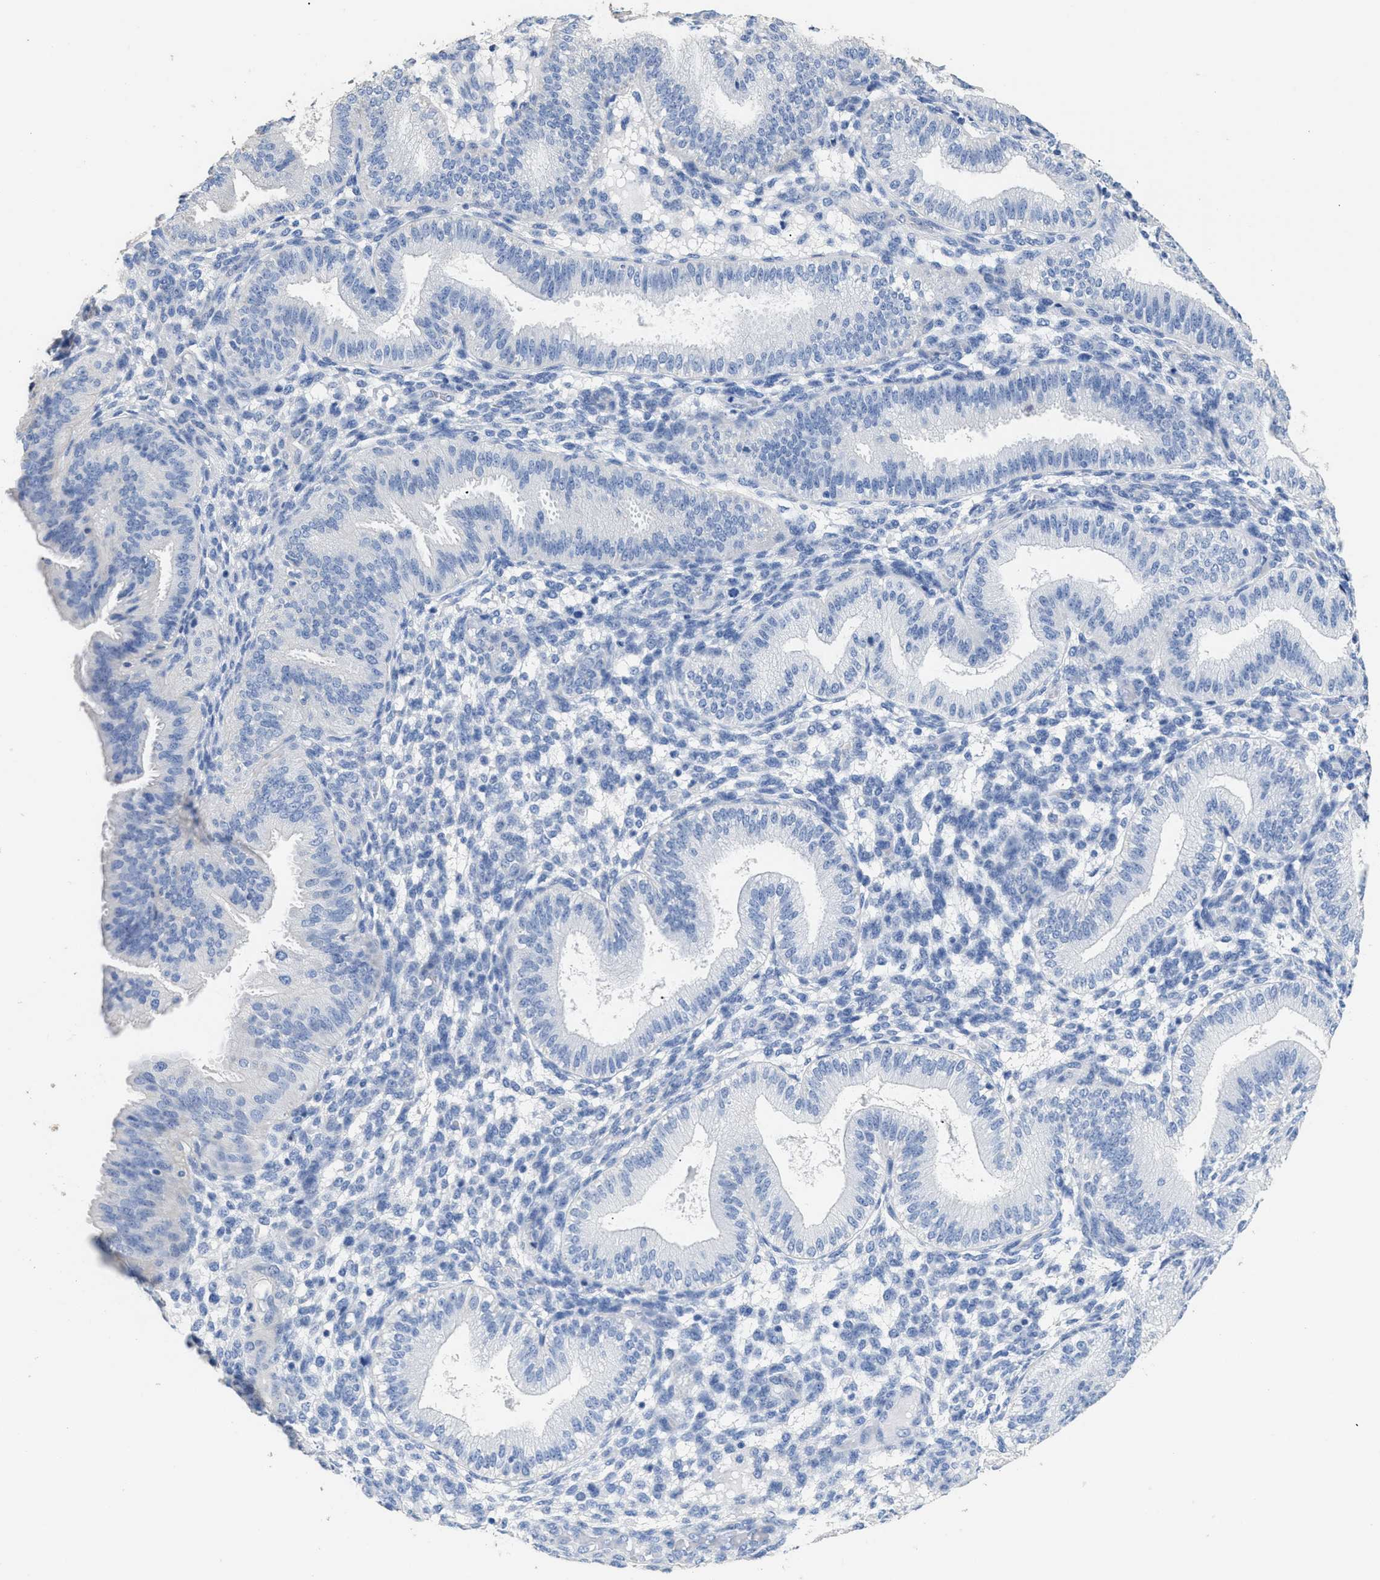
{"staining": {"intensity": "negative", "quantity": "none", "location": "none"}, "tissue": "endometrium", "cell_type": "Cells in endometrial stroma", "image_type": "normal", "snomed": [{"axis": "morphology", "description": "Normal tissue, NOS"}, {"axis": "topography", "description": "Endometrium"}], "caption": "High power microscopy image of an immunohistochemistry histopathology image of unremarkable endometrium, revealing no significant expression in cells in endometrial stroma.", "gene": "DLC1", "patient": {"sex": "female", "age": 39}}